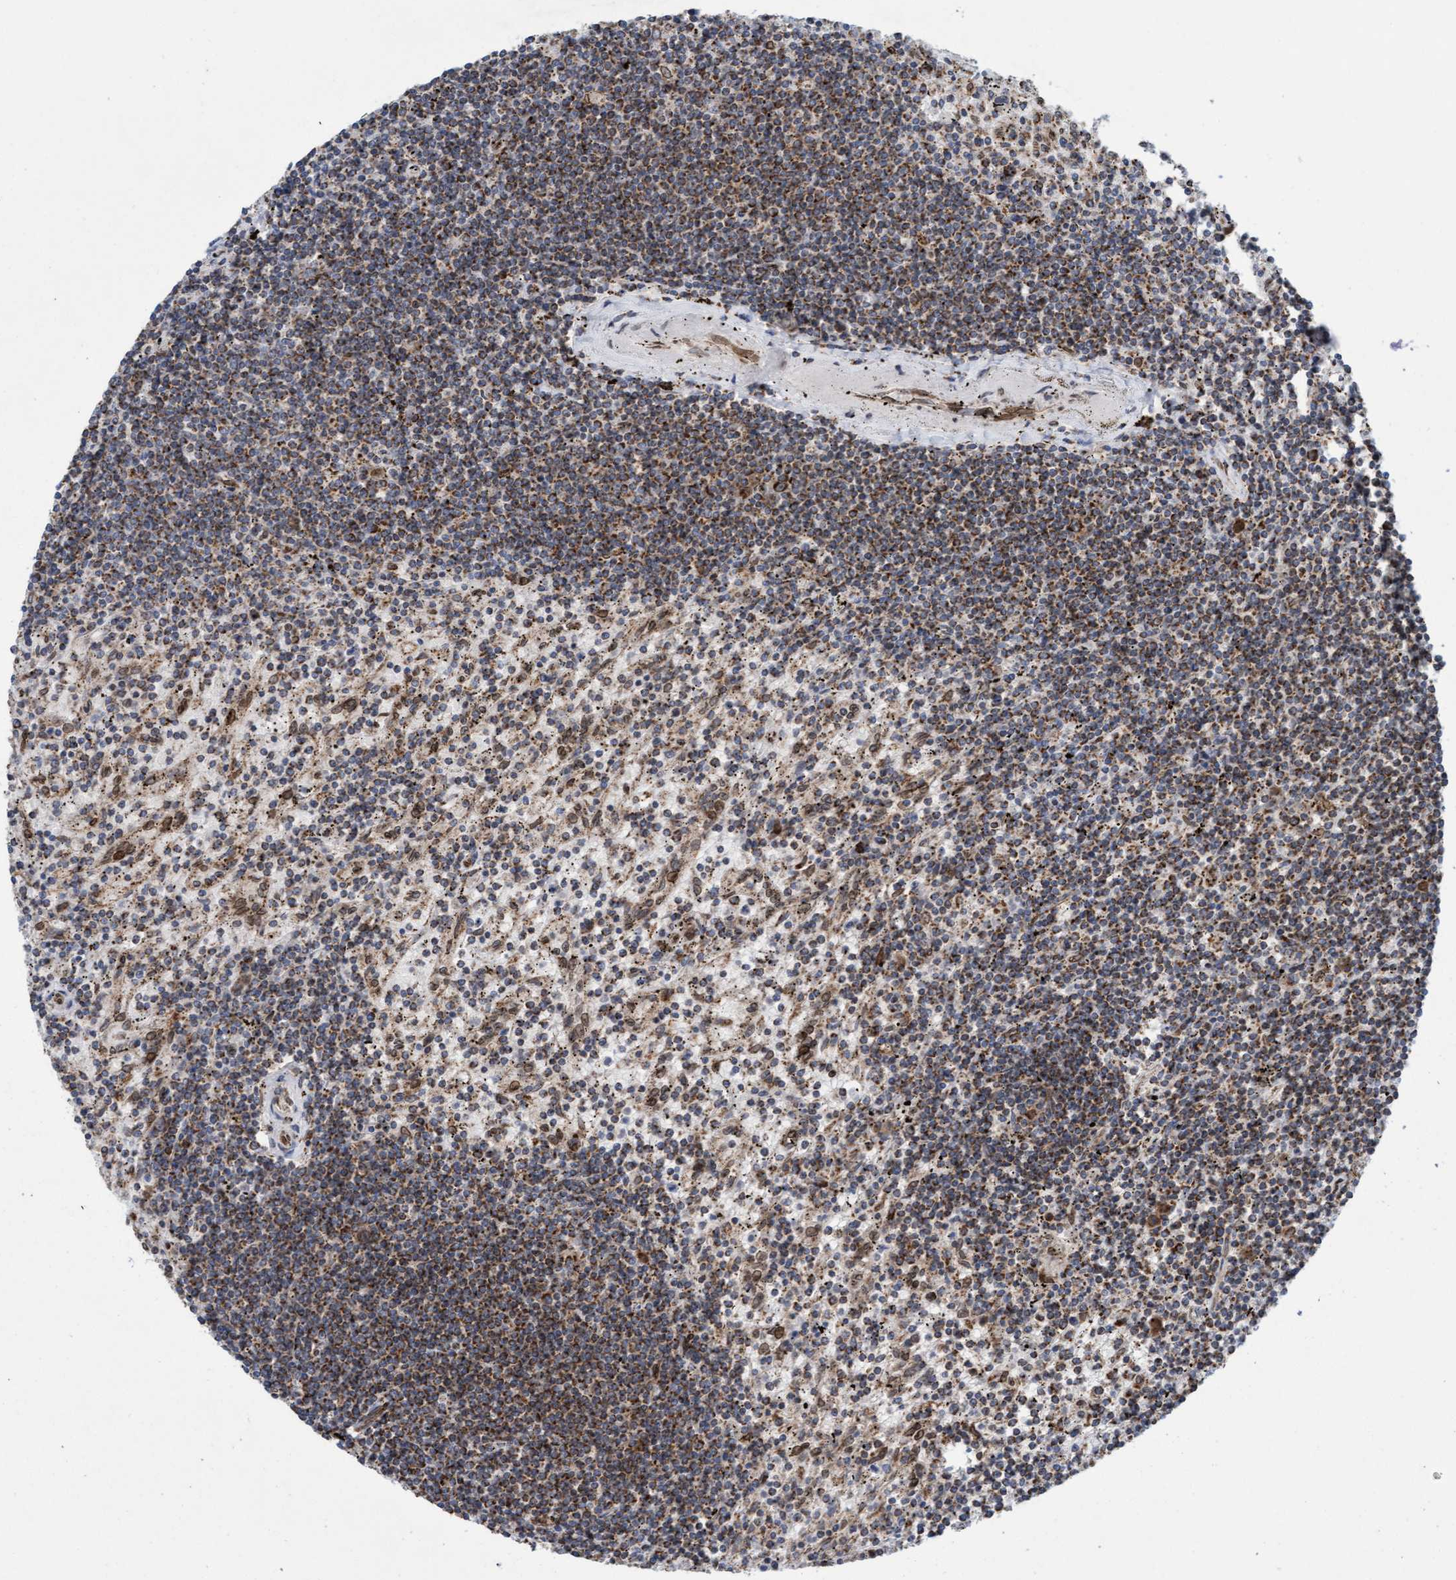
{"staining": {"intensity": "moderate", "quantity": ">75%", "location": "cytoplasmic/membranous"}, "tissue": "lymphoma", "cell_type": "Tumor cells", "image_type": "cancer", "snomed": [{"axis": "morphology", "description": "Malignant lymphoma, non-Hodgkin's type, Low grade"}, {"axis": "topography", "description": "Spleen"}], "caption": "Immunohistochemistry (IHC) histopathology image of neoplastic tissue: lymphoma stained using IHC reveals medium levels of moderate protein expression localized specifically in the cytoplasmic/membranous of tumor cells, appearing as a cytoplasmic/membranous brown color.", "gene": "MRPS23", "patient": {"sex": "male", "age": 76}}